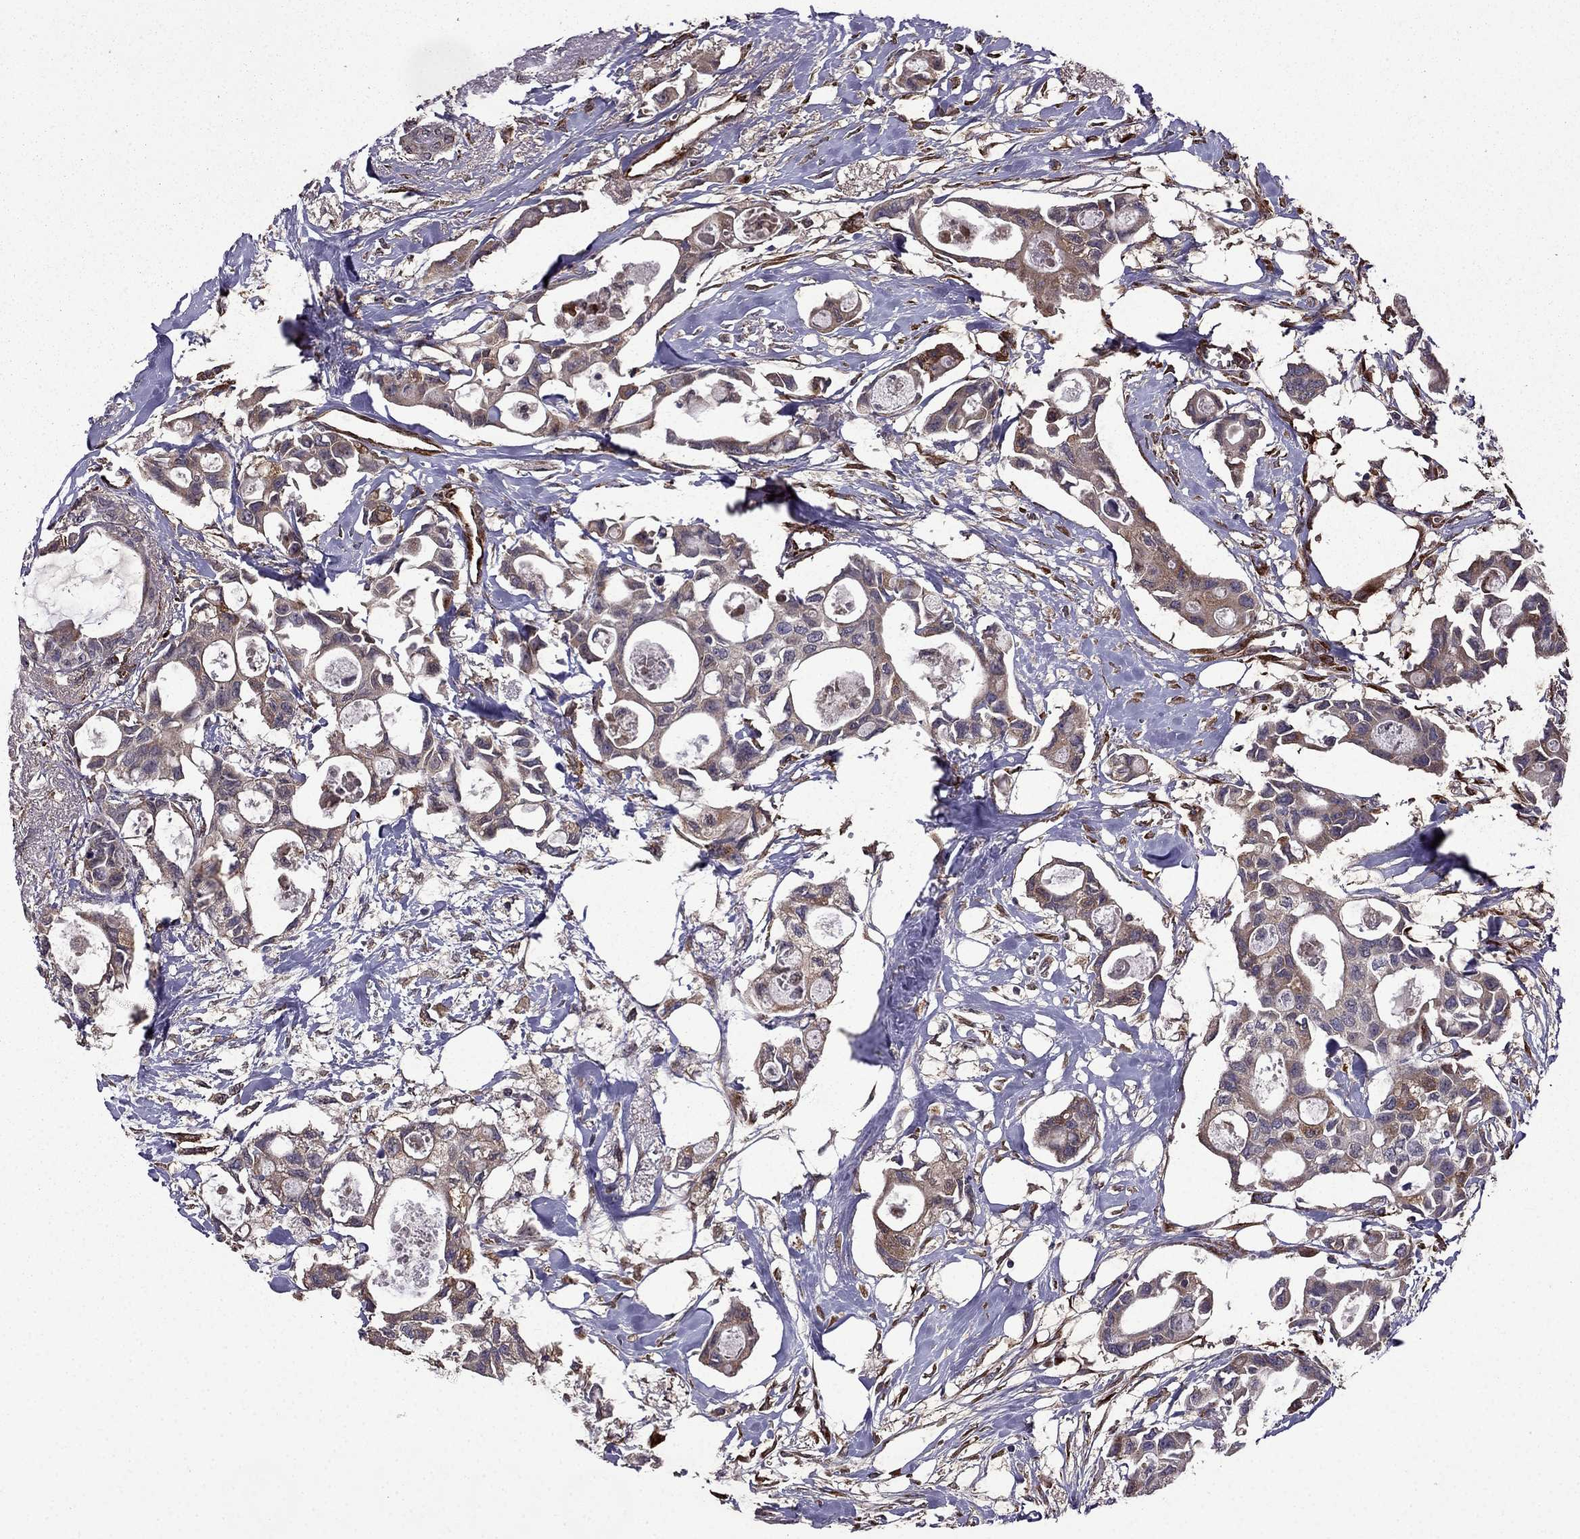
{"staining": {"intensity": "moderate", "quantity": "<25%", "location": "cytoplasmic/membranous"}, "tissue": "breast cancer", "cell_type": "Tumor cells", "image_type": "cancer", "snomed": [{"axis": "morphology", "description": "Duct carcinoma"}, {"axis": "topography", "description": "Breast"}], "caption": "Immunohistochemical staining of breast cancer displays low levels of moderate cytoplasmic/membranous expression in approximately <25% of tumor cells.", "gene": "IKBIP", "patient": {"sex": "female", "age": 83}}